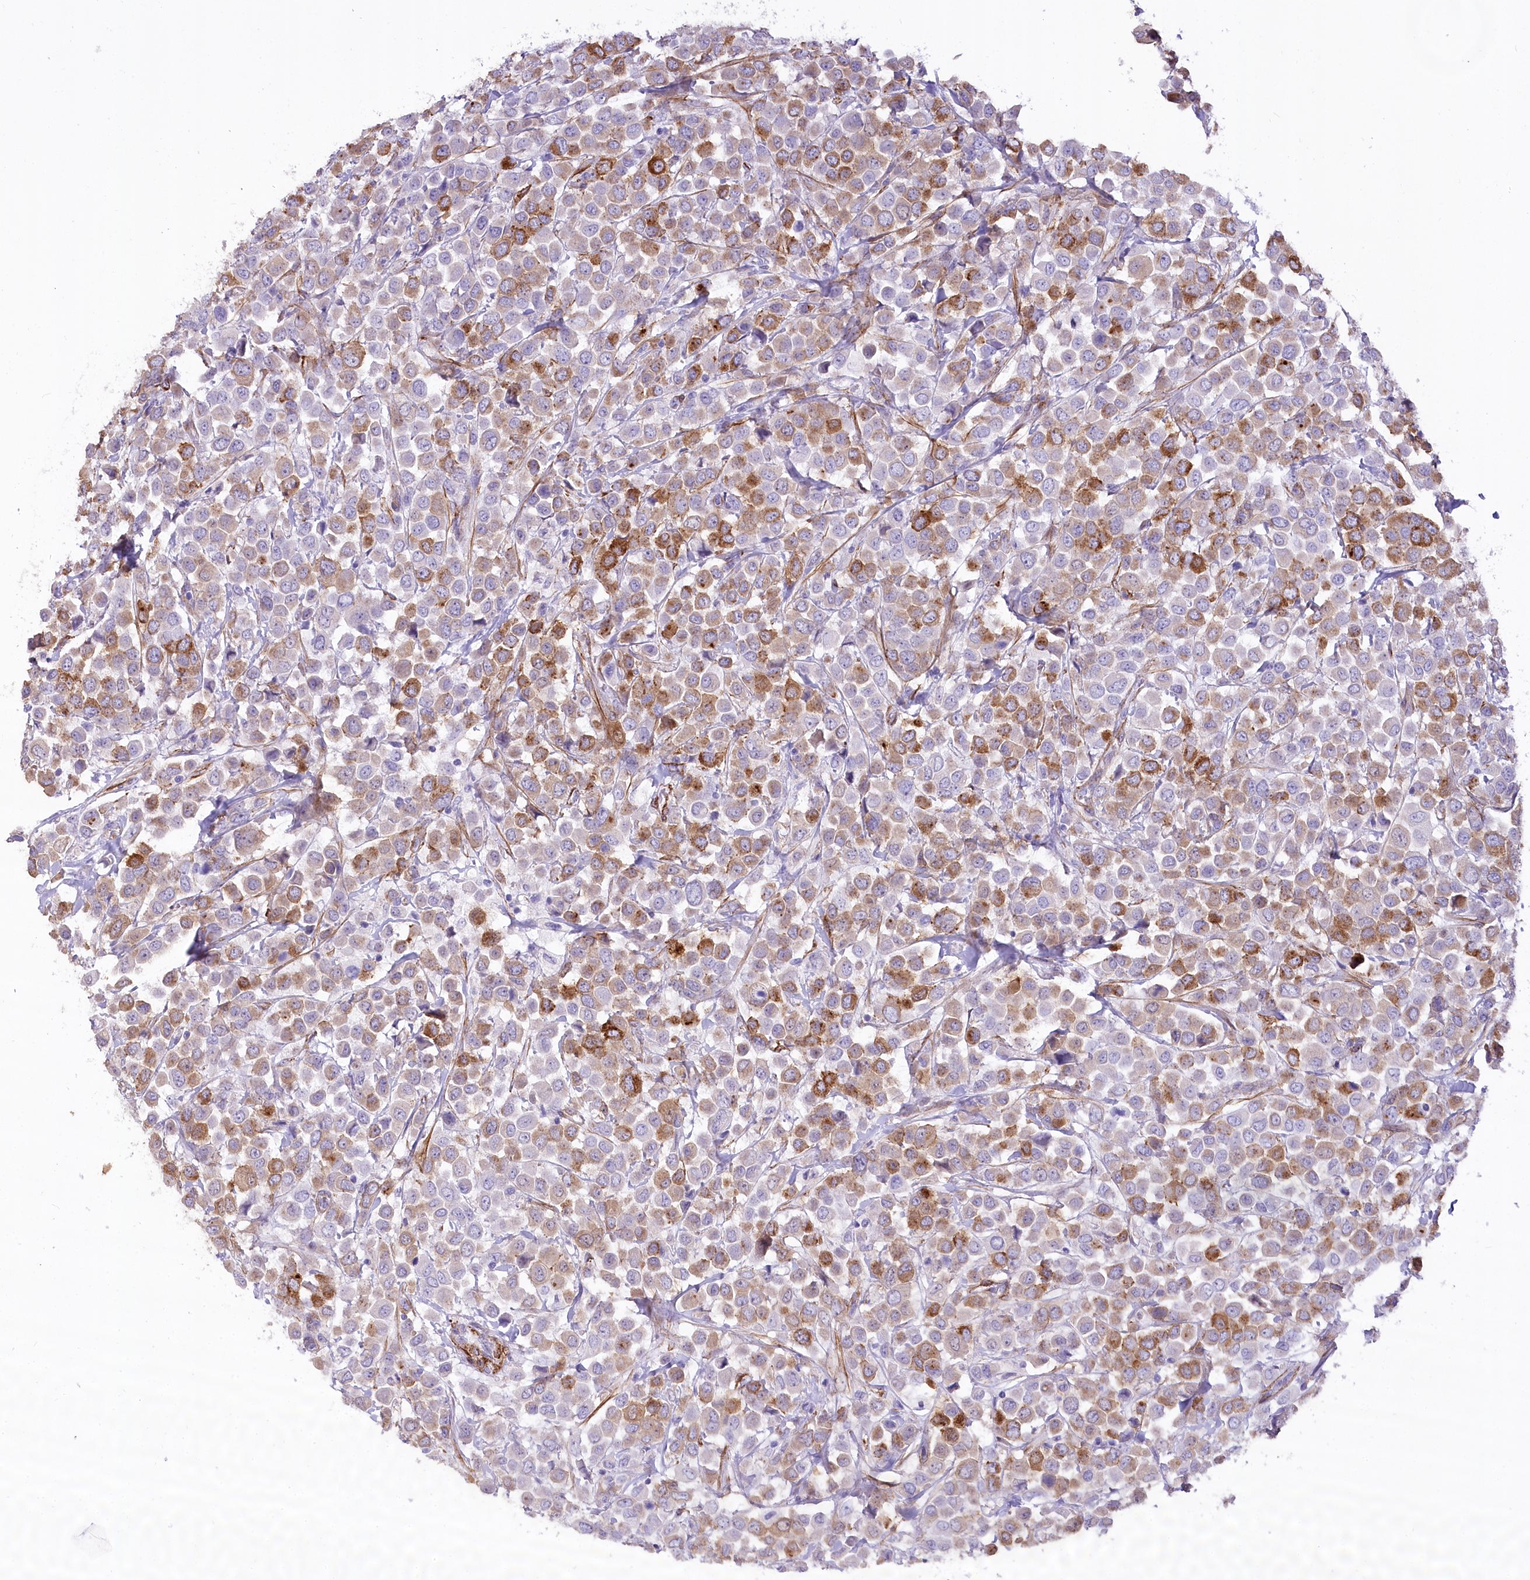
{"staining": {"intensity": "moderate", "quantity": "25%-75%", "location": "cytoplasmic/membranous"}, "tissue": "breast cancer", "cell_type": "Tumor cells", "image_type": "cancer", "snomed": [{"axis": "morphology", "description": "Duct carcinoma"}, {"axis": "topography", "description": "Breast"}], "caption": "Human breast cancer stained with a protein marker displays moderate staining in tumor cells.", "gene": "SYNPO2", "patient": {"sex": "female", "age": 61}}